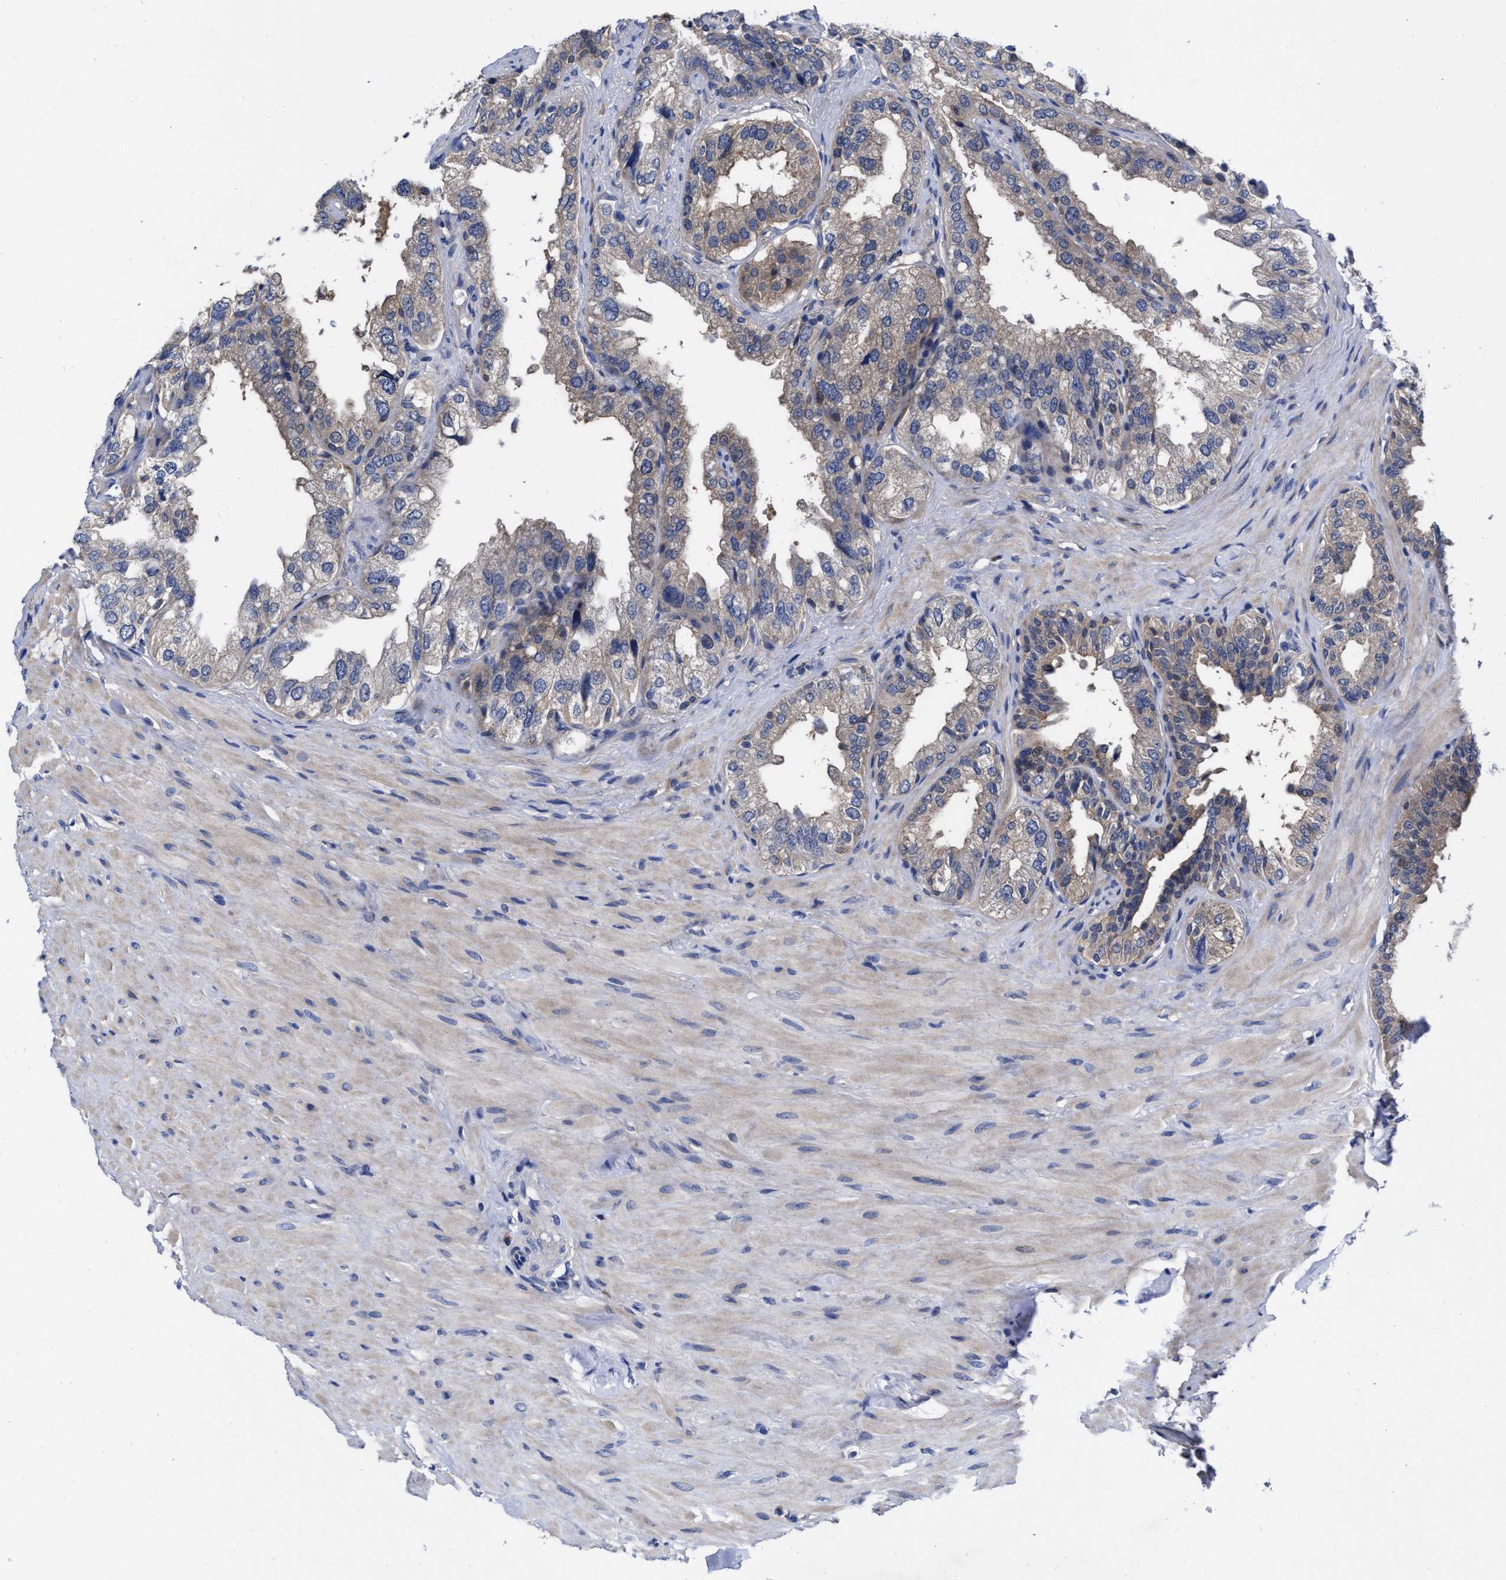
{"staining": {"intensity": "weak", "quantity": "25%-75%", "location": "cytoplasmic/membranous"}, "tissue": "seminal vesicle", "cell_type": "Glandular cells", "image_type": "normal", "snomed": [{"axis": "morphology", "description": "Normal tissue, NOS"}, {"axis": "topography", "description": "Seminal veicle"}], "caption": "Immunohistochemical staining of benign human seminal vesicle exhibits weak cytoplasmic/membranous protein positivity in about 25%-75% of glandular cells.", "gene": "TXNDC17", "patient": {"sex": "male", "age": 68}}